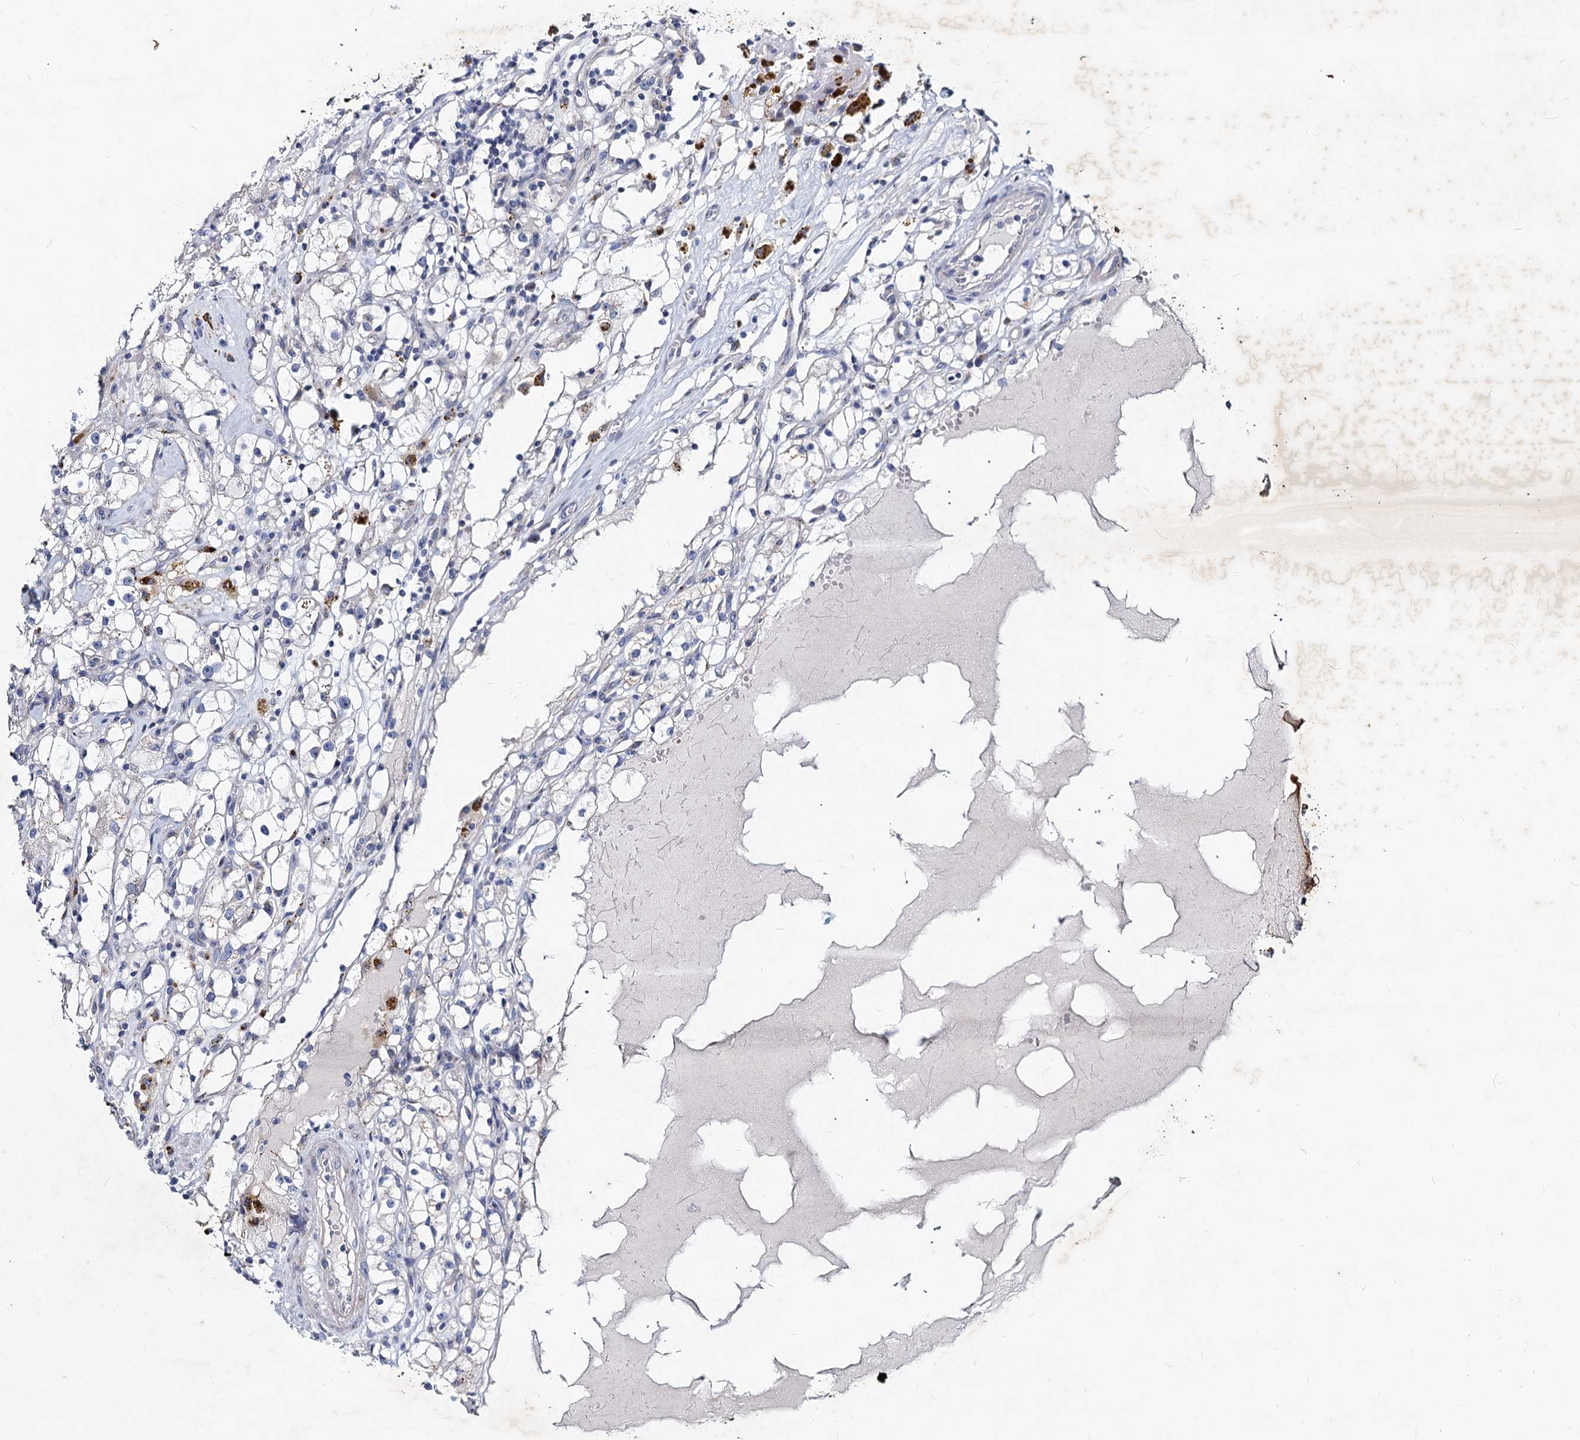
{"staining": {"intensity": "negative", "quantity": "none", "location": "none"}, "tissue": "renal cancer", "cell_type": "Tumor cells", "image_type": "cancer", "snomed": [{"axis": "morphology", "description": "Adenocarcinoma, NOS"}, {"axis": "topography", "description": "Kidney"}], "caption": "Immunohistochemistry (IHC) histopathology image of neoplastic tissue: human renal adenocarcinoma stained with DAB shows no significant protein staining in tumor cells. The staining was performed using DAB to visualize the protein expression in brown, while the nuclei were stained in blue with hematoxylin (Magnification: 20x).", "gene": "AGBL4", "patient": {"sex": "male", "age": 56}}